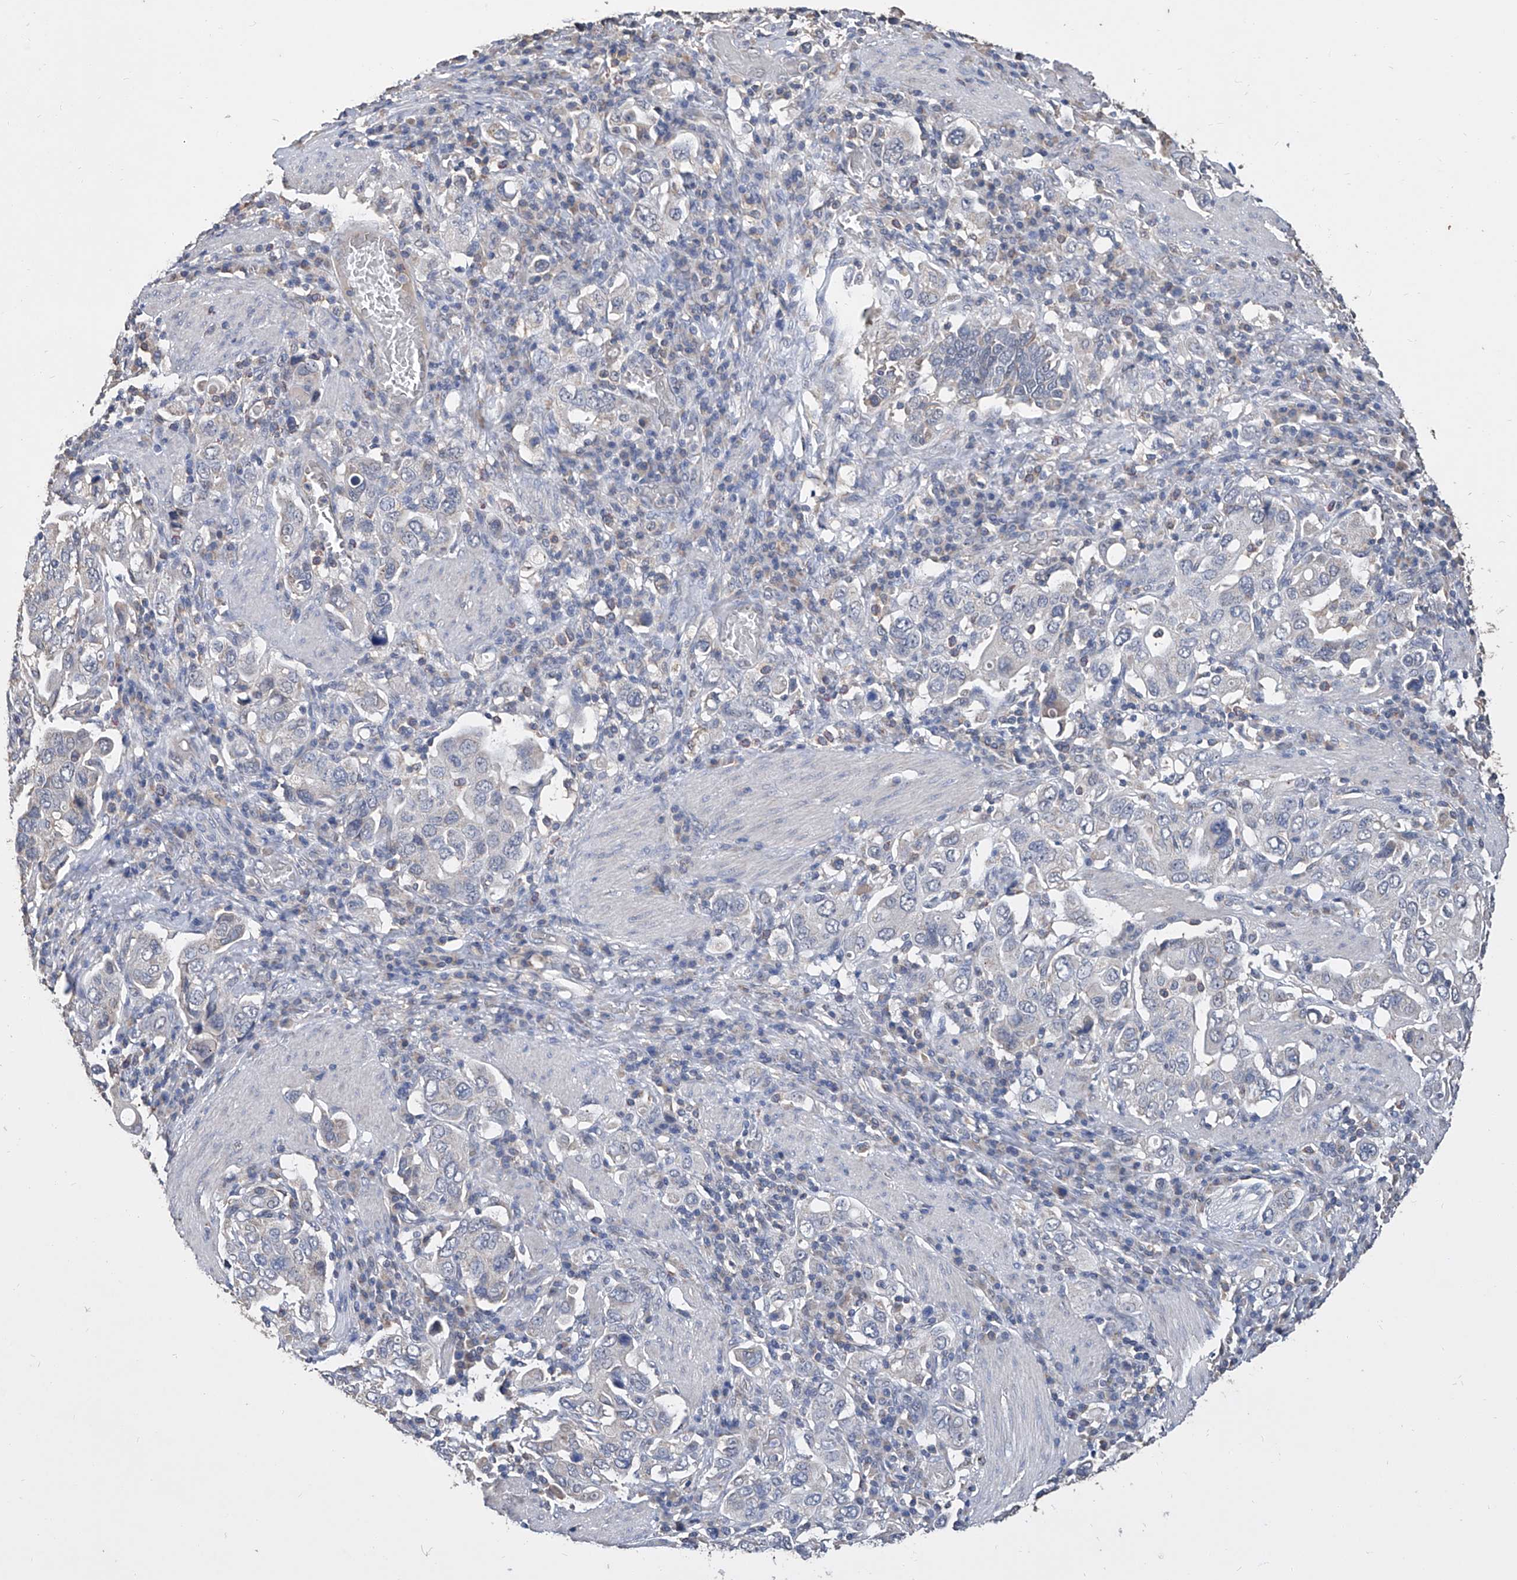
{"staining": {"intensity": "negative", "quantity": "none", "location": "none"}, "tissue": "stomach cancer", "cell_type": "Tumor cells", "image_type": "cancer", "snomed": [{"axis": "morphology", "description": "Adenocarcinoma, NOS"}, {"axis": "topography", "description": "Stomach, upper"}], "caption": "IHC micrograph of stomach cancer (adenocarcinoma) stained for a protein (brown), which demonstrates no staining in tumor cells.", "gene": "GPT", "patient": {"sex": "male", "age": 62}}